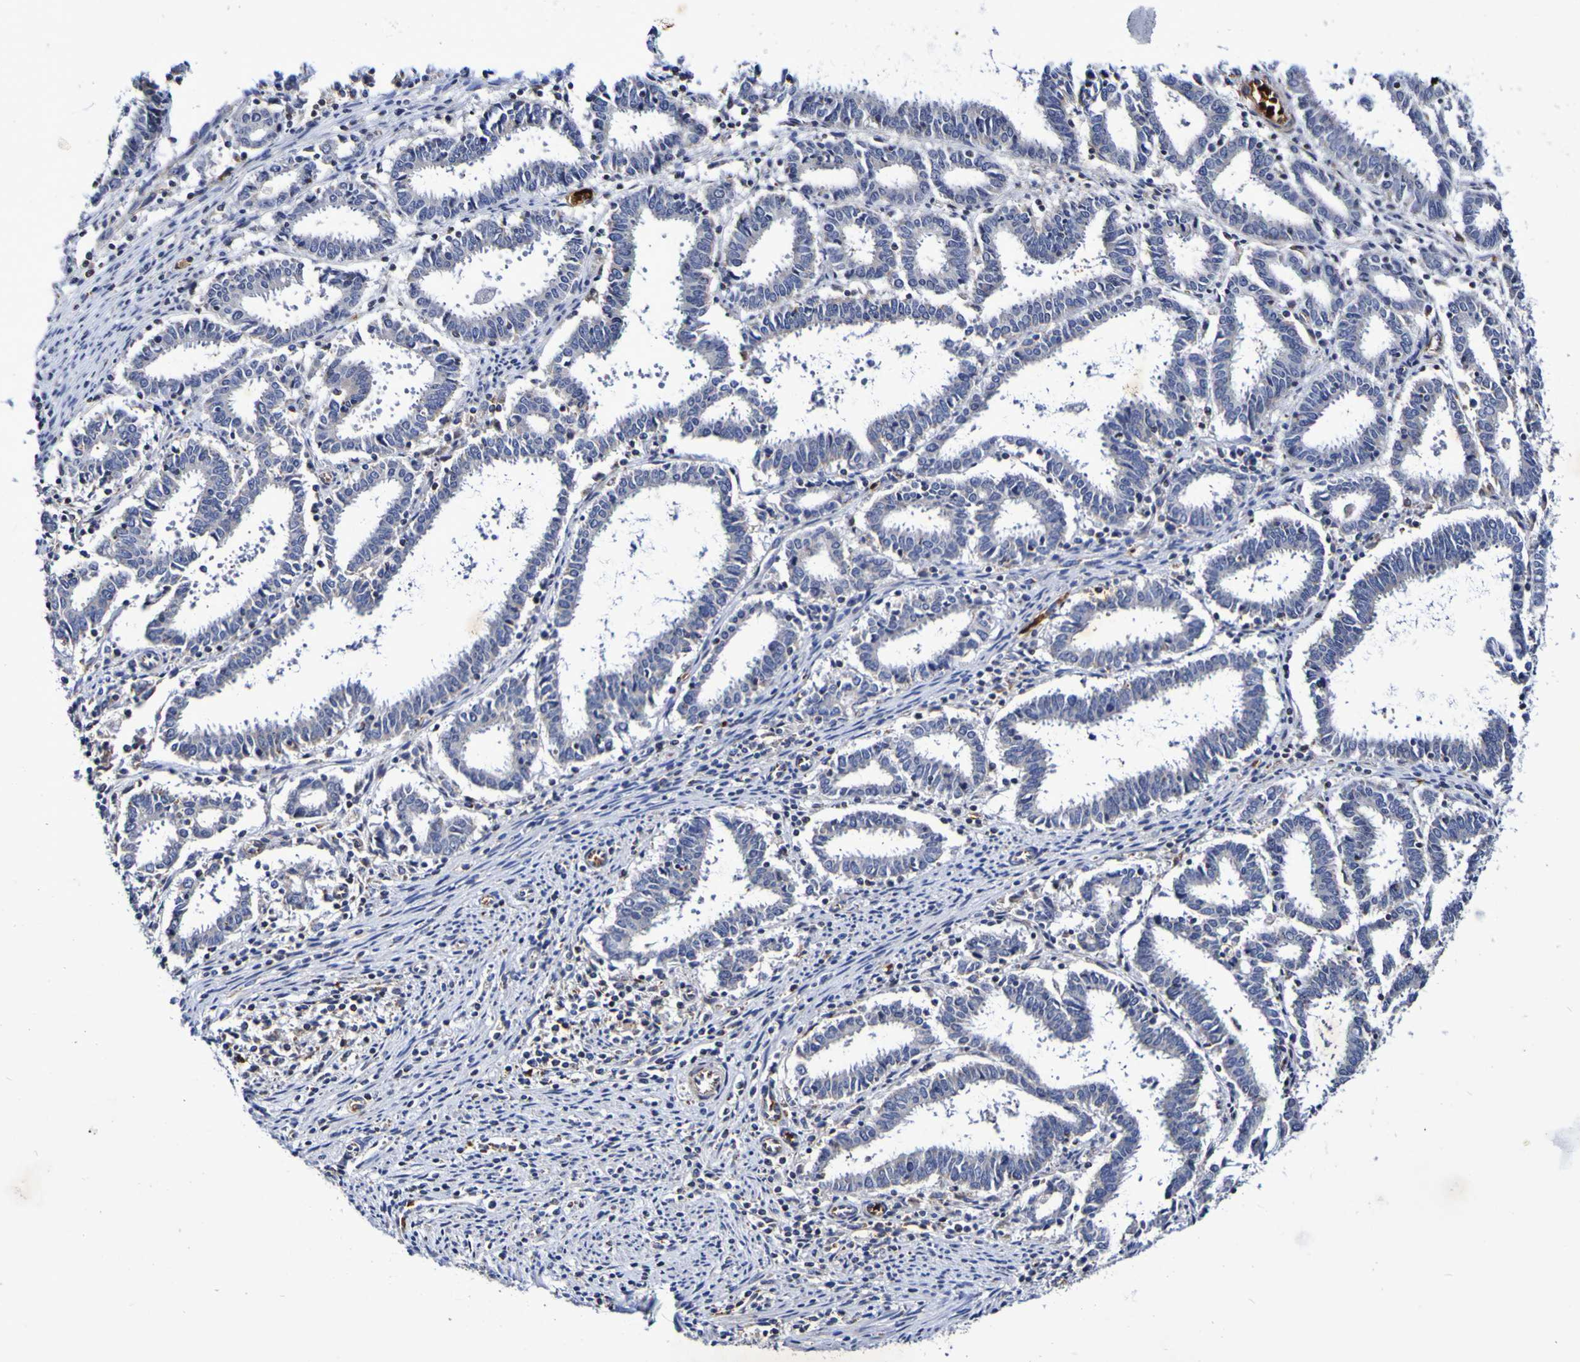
{"staining": {"intensity": "negative", "quantity": "none", "location": "none"}, "tissue": "endometrial cancer", "cell_type": "Tumor cells", "image_type": "cancer", "snomed": [{"axis": "morphology", "description": "Adenocarcinoma, NOS"}, {"axis": "topography", "description": "Uterus"}], "caption": "A photomicrograph of human endometrial cancer (adenocarcinoma) is negative for staining in tumor cells. (Immunohistochemistry (ihc), brightfield microscopy, high magnification).", "gene": "WNT4", "patient": {"sex": "female", "age": 83}}